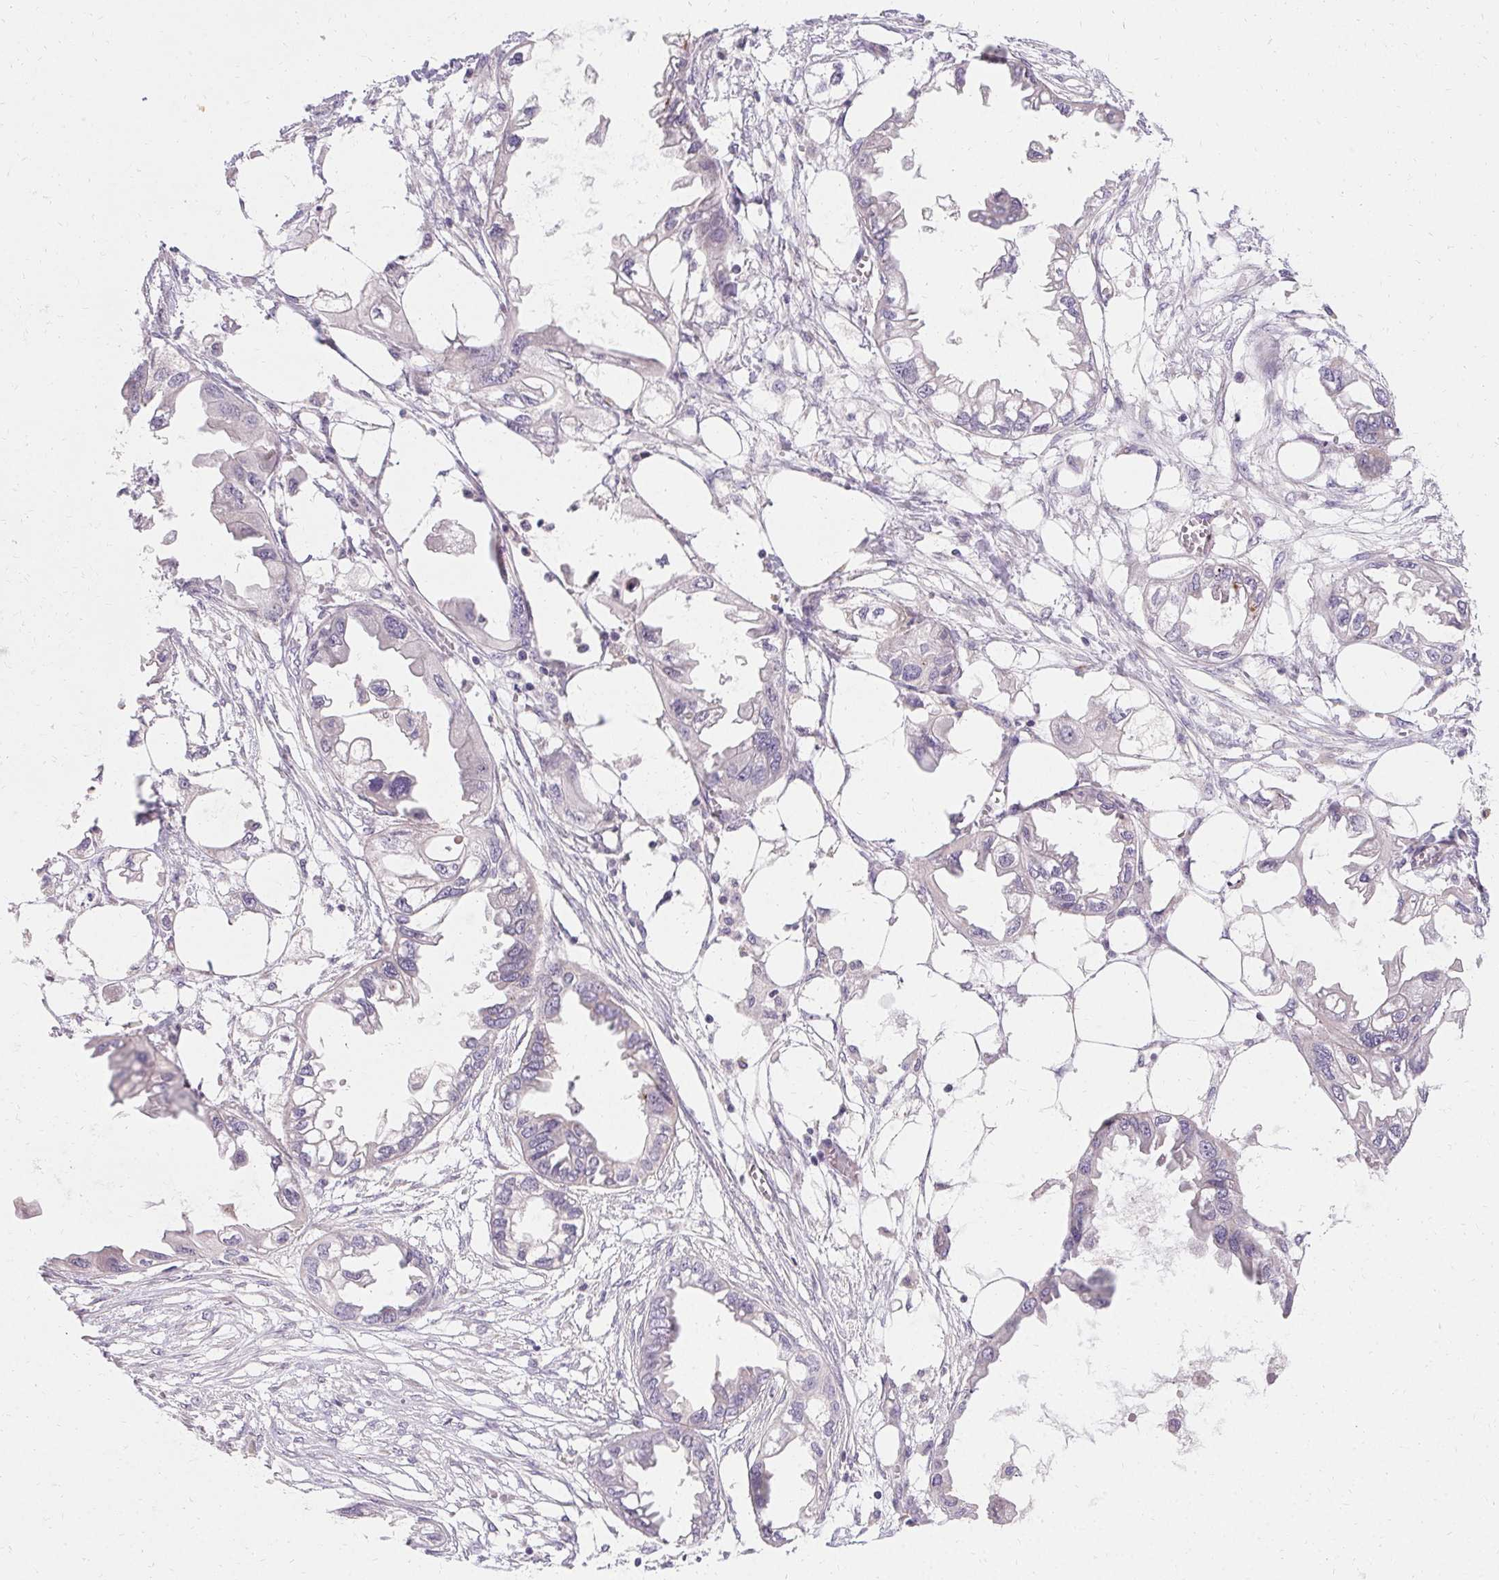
{"staining": {"intensity": "negative", "quantity": "none", "location": "none"}, "tissue": "endometrial cancer", "cell_type": "Tumor cells", "image_type": "cancer", "snomed": [{"axis": "morphology", "description": "Adenocarcinoma, NOS"}, {"axis": "morphology", "description": "Adenocarcinoma, metastatic, NOS"}, {"axis": "topography", "description": "Adipose tissue"}, {"axis": "topography", "description": "Endometrium"}], "caption": "Immunohistochemical staining of human adenocarcinoma (endometrial) shows no significant expression in tumor cells.", "gene": "TRIP13", "patient": {"sex": "female", "age": 67}}